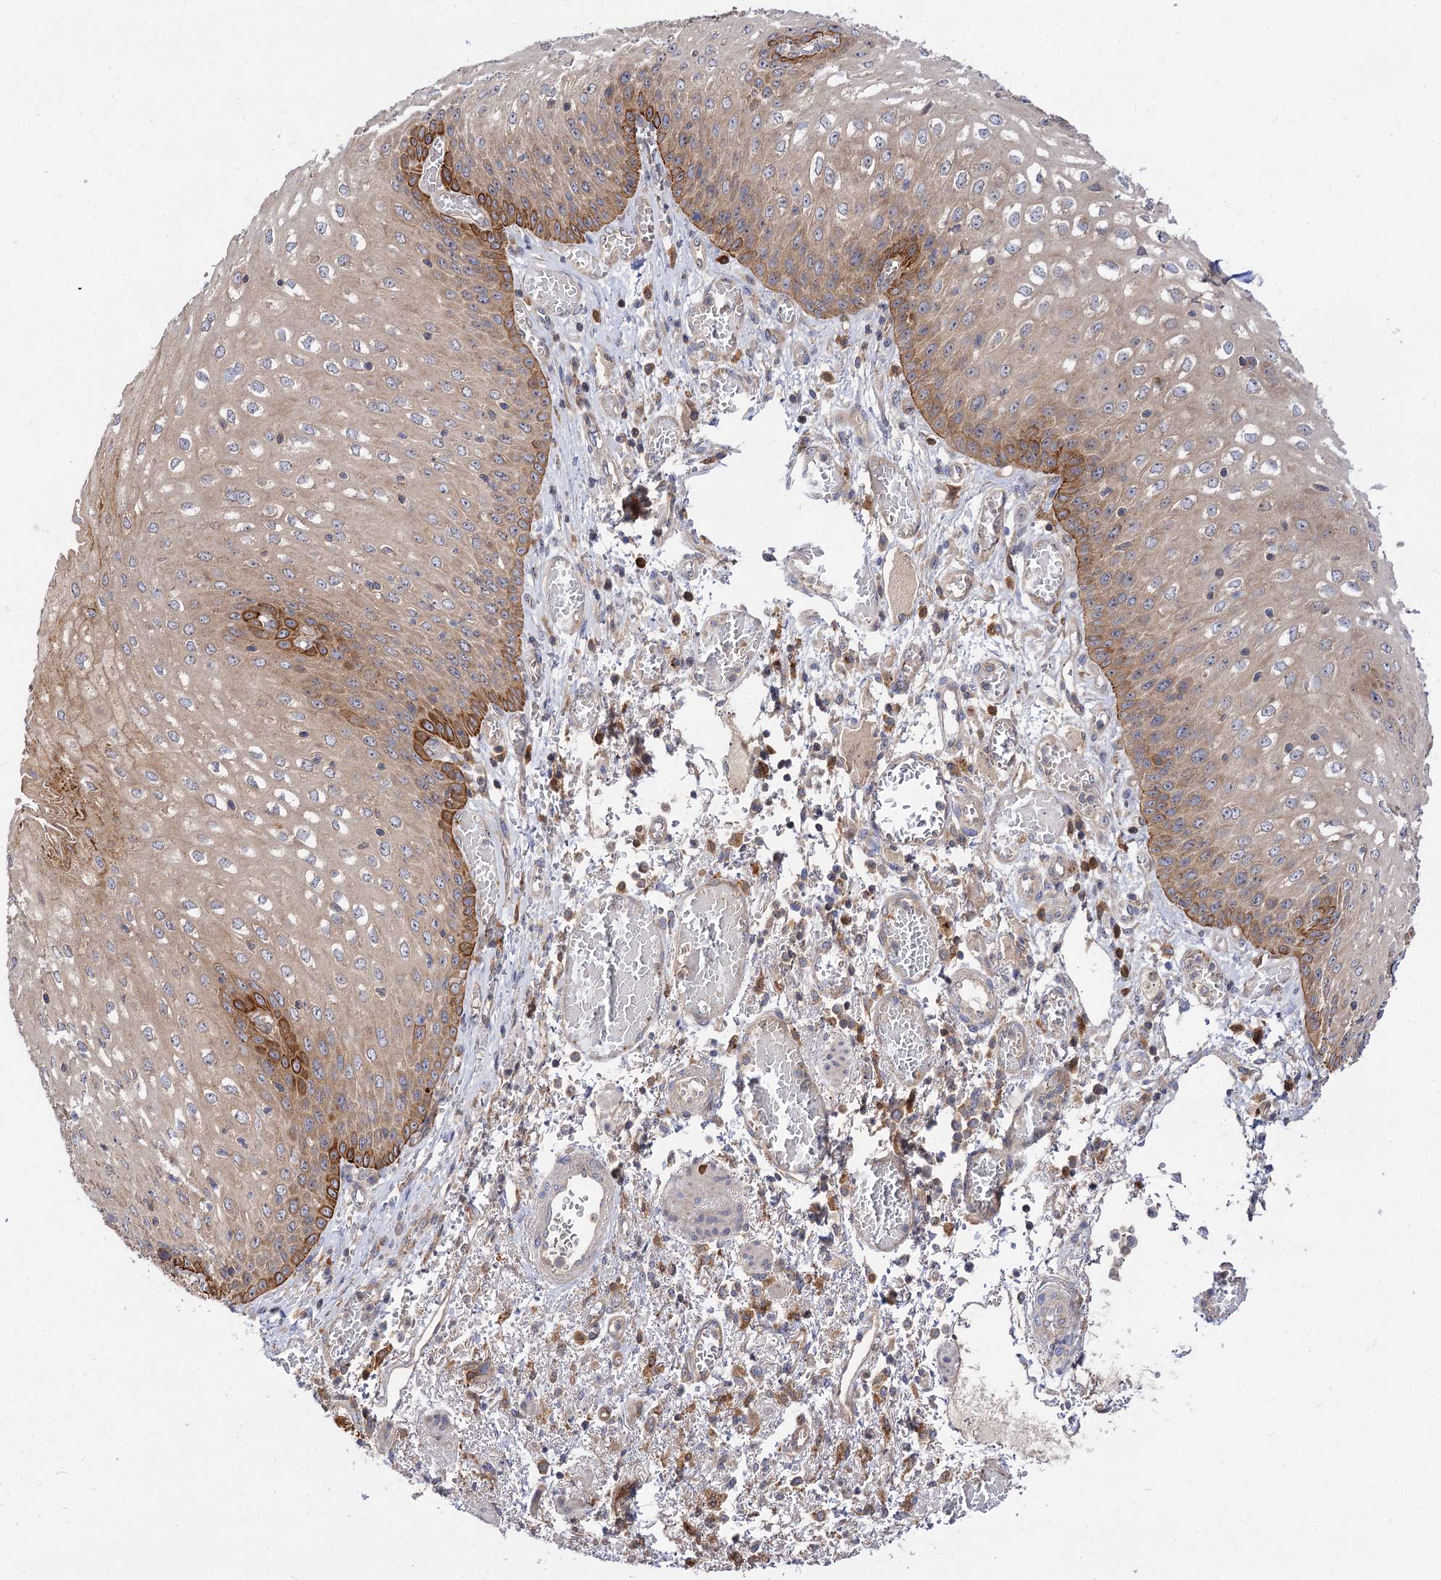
{"staining": {"intensity": "strong", "quantity": "25%-75%", "location": "cytoplasmic/membranous"}, "tissue": "esophagus", "cell_type": "Squamous epithelial cells", "image_type": "normal", "snomed": [{"axis": "morphology", "description": "Normal tissue, NOS"}, {"axis": "topography", "description": "Esophagus"}], "caption": "Strong cytoplasmic/membranous positivity for a protein is present in about 25%-75% of squamous epithelial cells of unremarkable esophagus using immunohistochemistry (IHC).", "gene": "PATL1", "patient": {"sex": "male", "age": 81}}